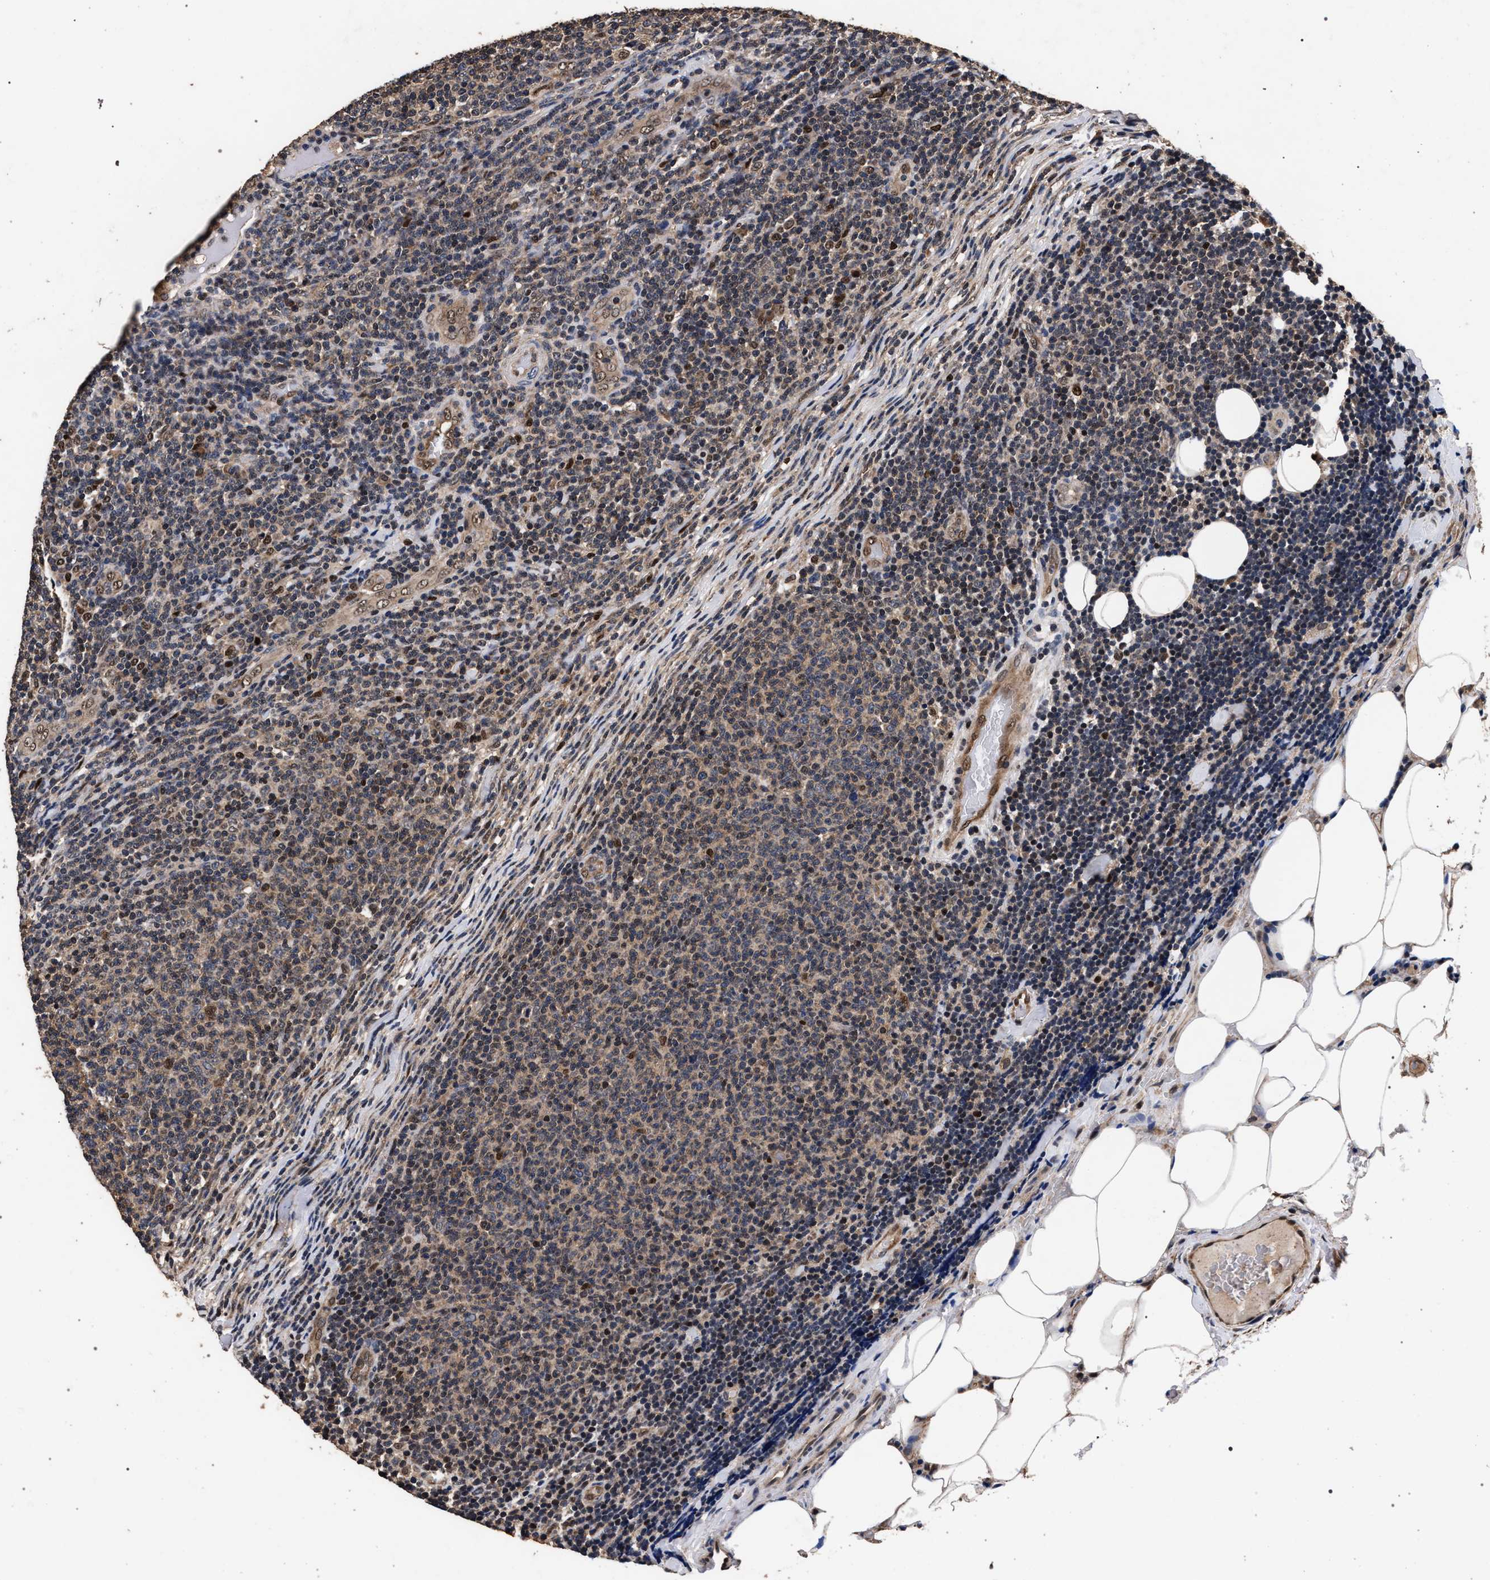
{"staining": {"intensity": "moderate", "quantity": "25%-75%", "location": "cytoplasmic/membranous,nuclear"}, "tissue": "lymphoma", "cell_type": "Tumor cells", "image_type": "cancer", "snomed": [{"axis": "morphology", "description": "Malignant lymphoma, non-Hodgkin's type, Low grade"}, {"axis": "topography", "description": "Lymph node"}], "caption": "Malignant lymphoma, non-Hodgkin's type (low-grade) tissue reveals moderate cytoplasmic/membranous and nuclear positivity in approximately 25%-75% of tumor cells", "gene": "ACOX1", "patient": {"sex": "male", "age": 66}}